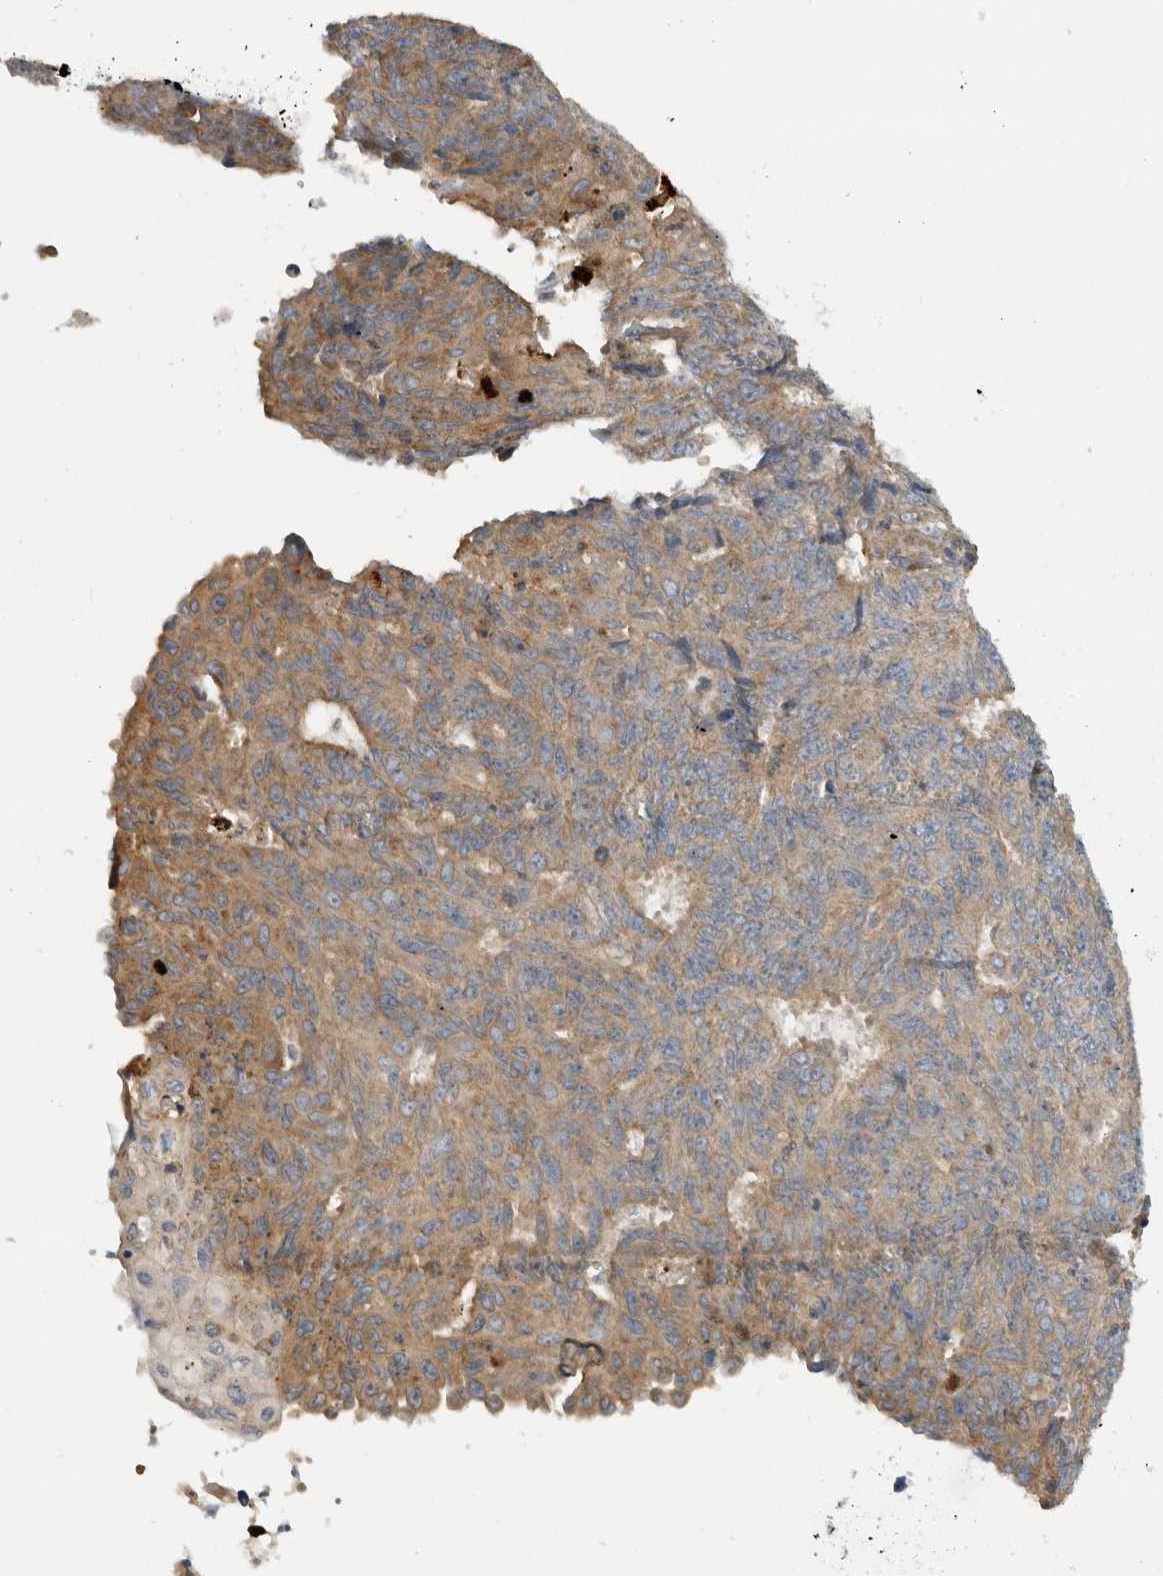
{"staining": {"intensity": "moderate", "quantity": ">75%", "location": "cytoplasmic/membranous"}, "tissue": "endometrial cancer", "cell_type": "Tumor cells", "image_type": "cancer", "snomed": [{"axis": "morphology", "description": "Adenocarcinoma, NOS"}, {"axis": "topography", "description": "Endometrium"}], "caption": "IHC of endometrial adenocarcinoma demonstrates medium levels of moderate cytoplasmic/membranous positivity in approximately >75% of tumor cells.", "gene": "GRIK2", "patient": {"sex": "female", "age": 32}}